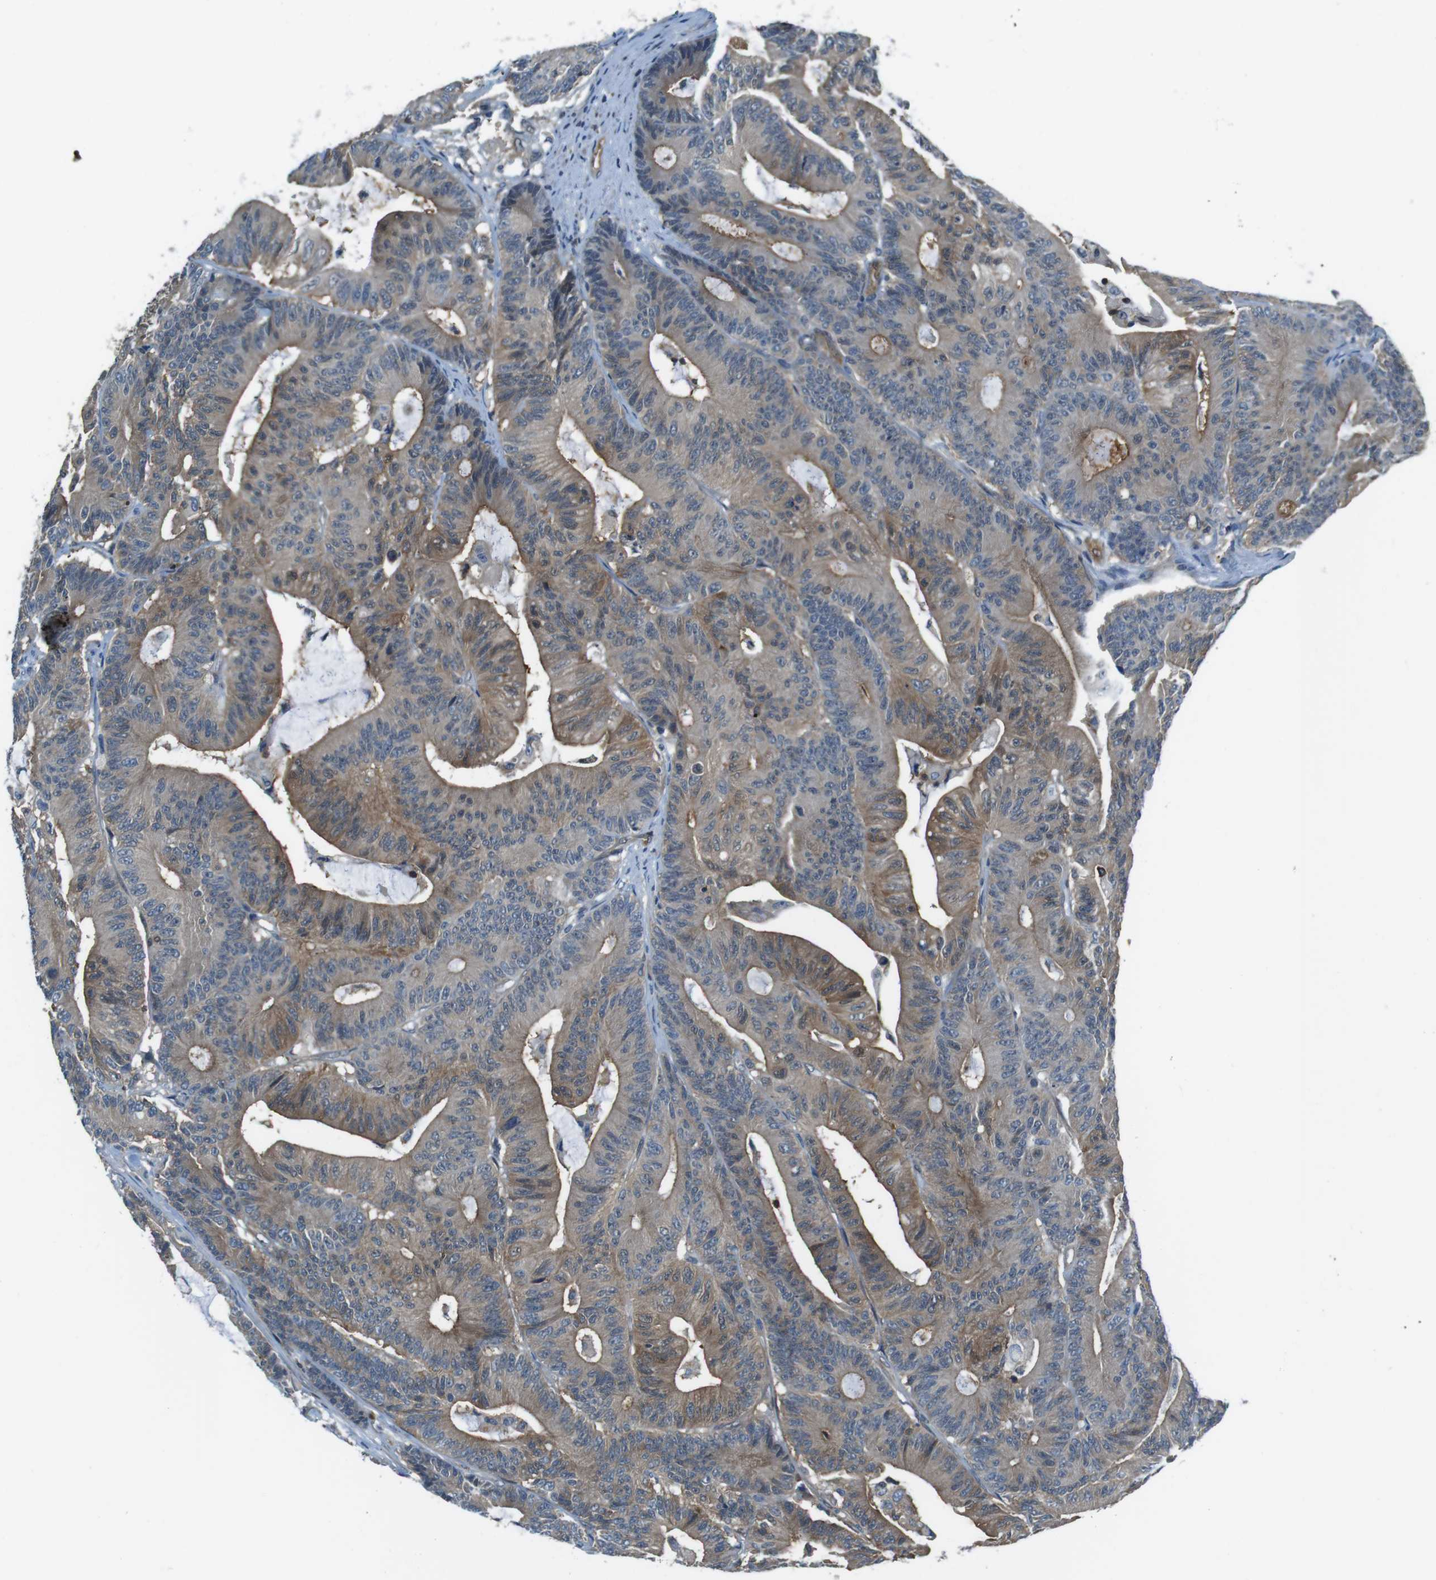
{"staining": {"intensity": "moderate", "quantity": "25%-75%", "location": "cytoplasmic/membranous"}, "tissue": "colorectal cancer", "cell_type": "Tumor cells", "image_type": "cancer", "snomed": [{"axis": "morphology", "description": "Adenocarcinoma, NOS"}, {"axis": "topography", "description": "Colon"}], "caption": "The immunohistochemical stain shows moderate cytoplasmic/membranous expression in tumor cells of colorectal cancer (adenocarcinoma) tissue.", "gene": "TES", "patient": {"sex": "female", "age": 84}}